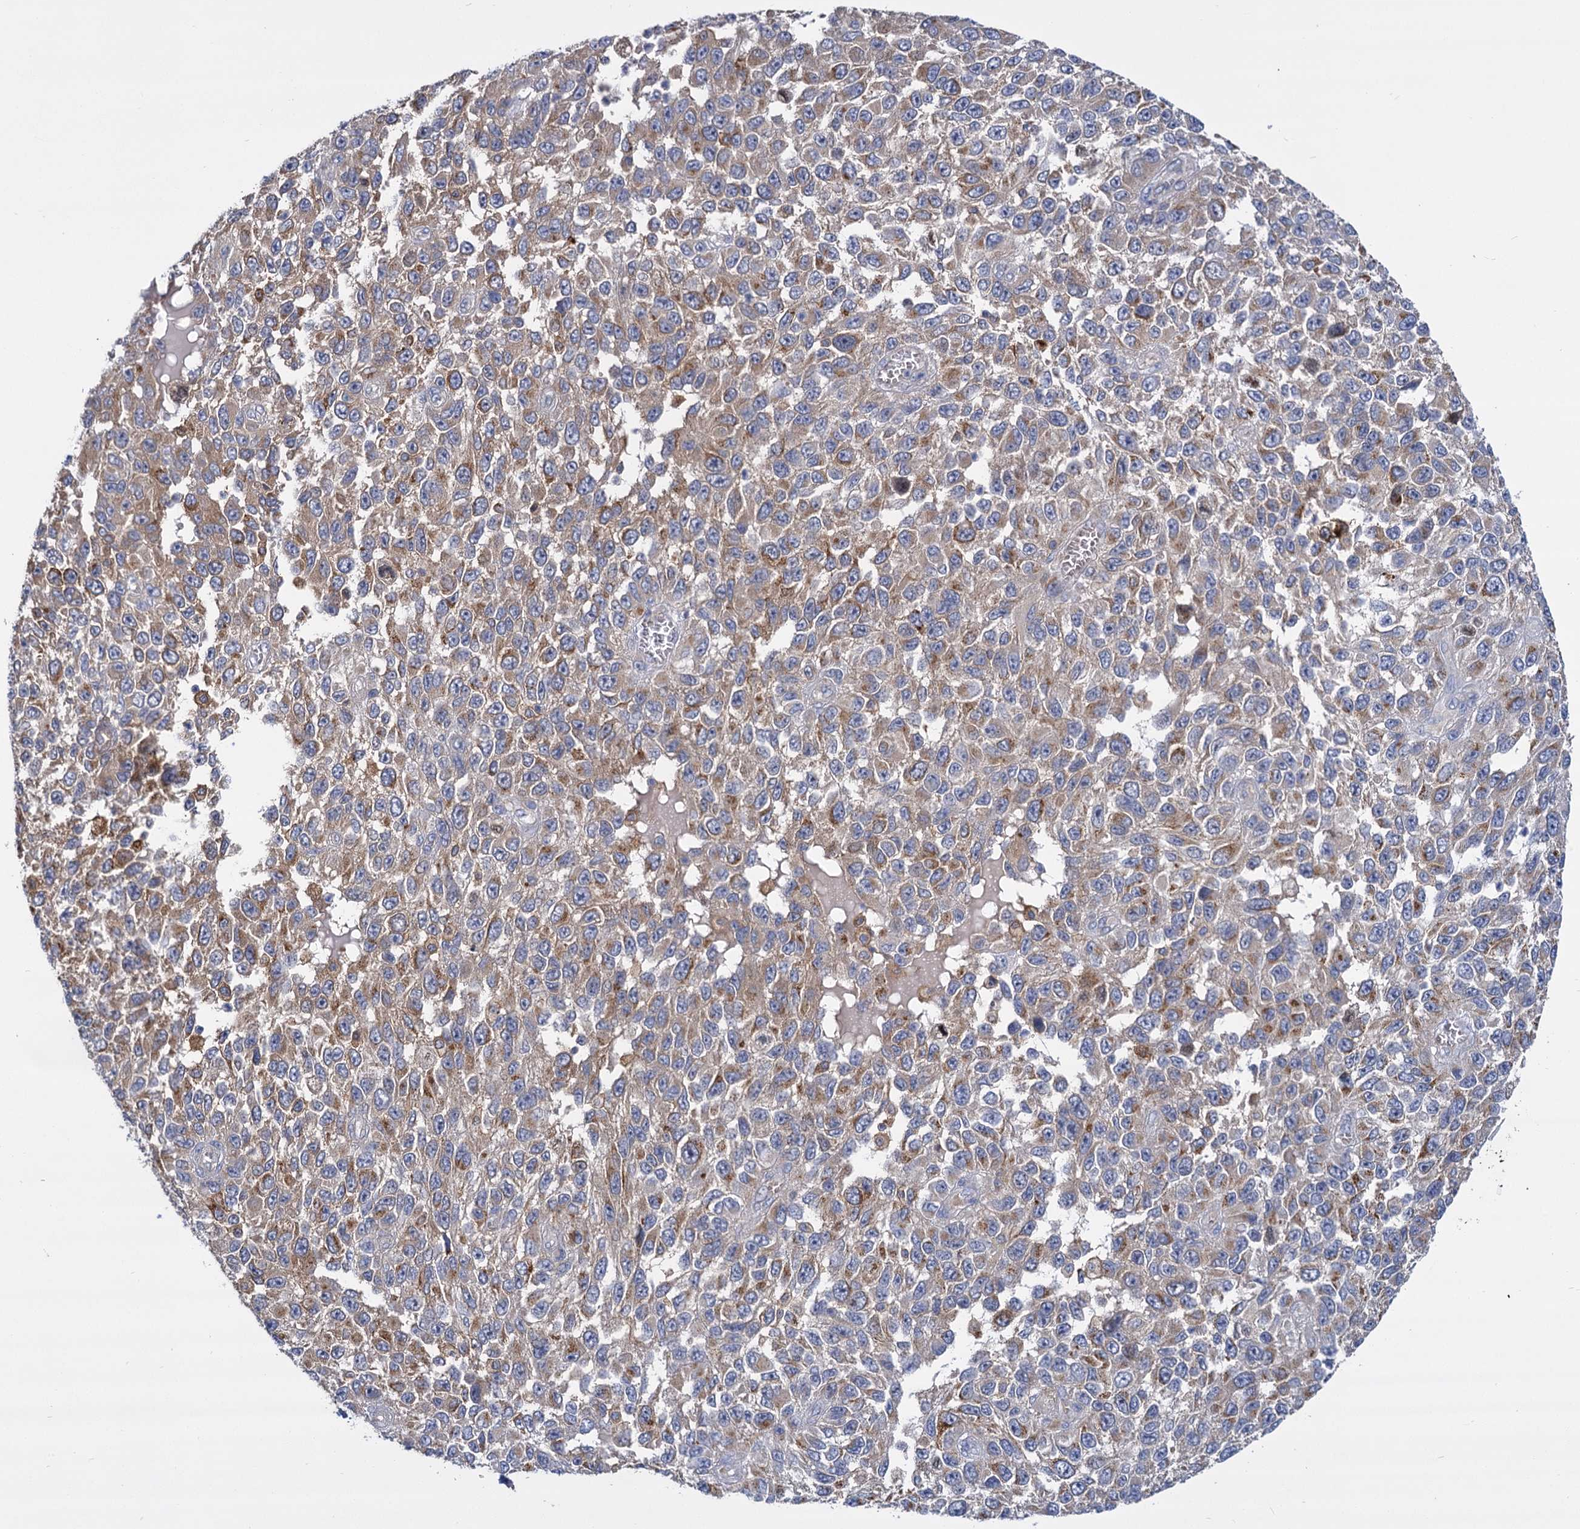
{"staining": {"intensity": "moderate", "quantity": "25%-75%", "location": "cytoplasmic/membranous"}, "tissue": "melanoma", "cell_type": "Tumor cells", "image_type": "cancer", "snomed": [{"axis": "morphology", "description": "Normal tissue, NOS"}, {"axis": "morphology", "description": "Malignant melanoma, NOS"}, {"axis": "topography", "description": "Skin"}], "caption": "An immunohistochemistry (IHC) image of neoplastic tissue is shown. Protein staining in brown shows moderate cytoplasmic/membranous positivity in melanoma within tumor cells.", "gene": "GCLC", "patient": {"sex": "female", "age": 96}}